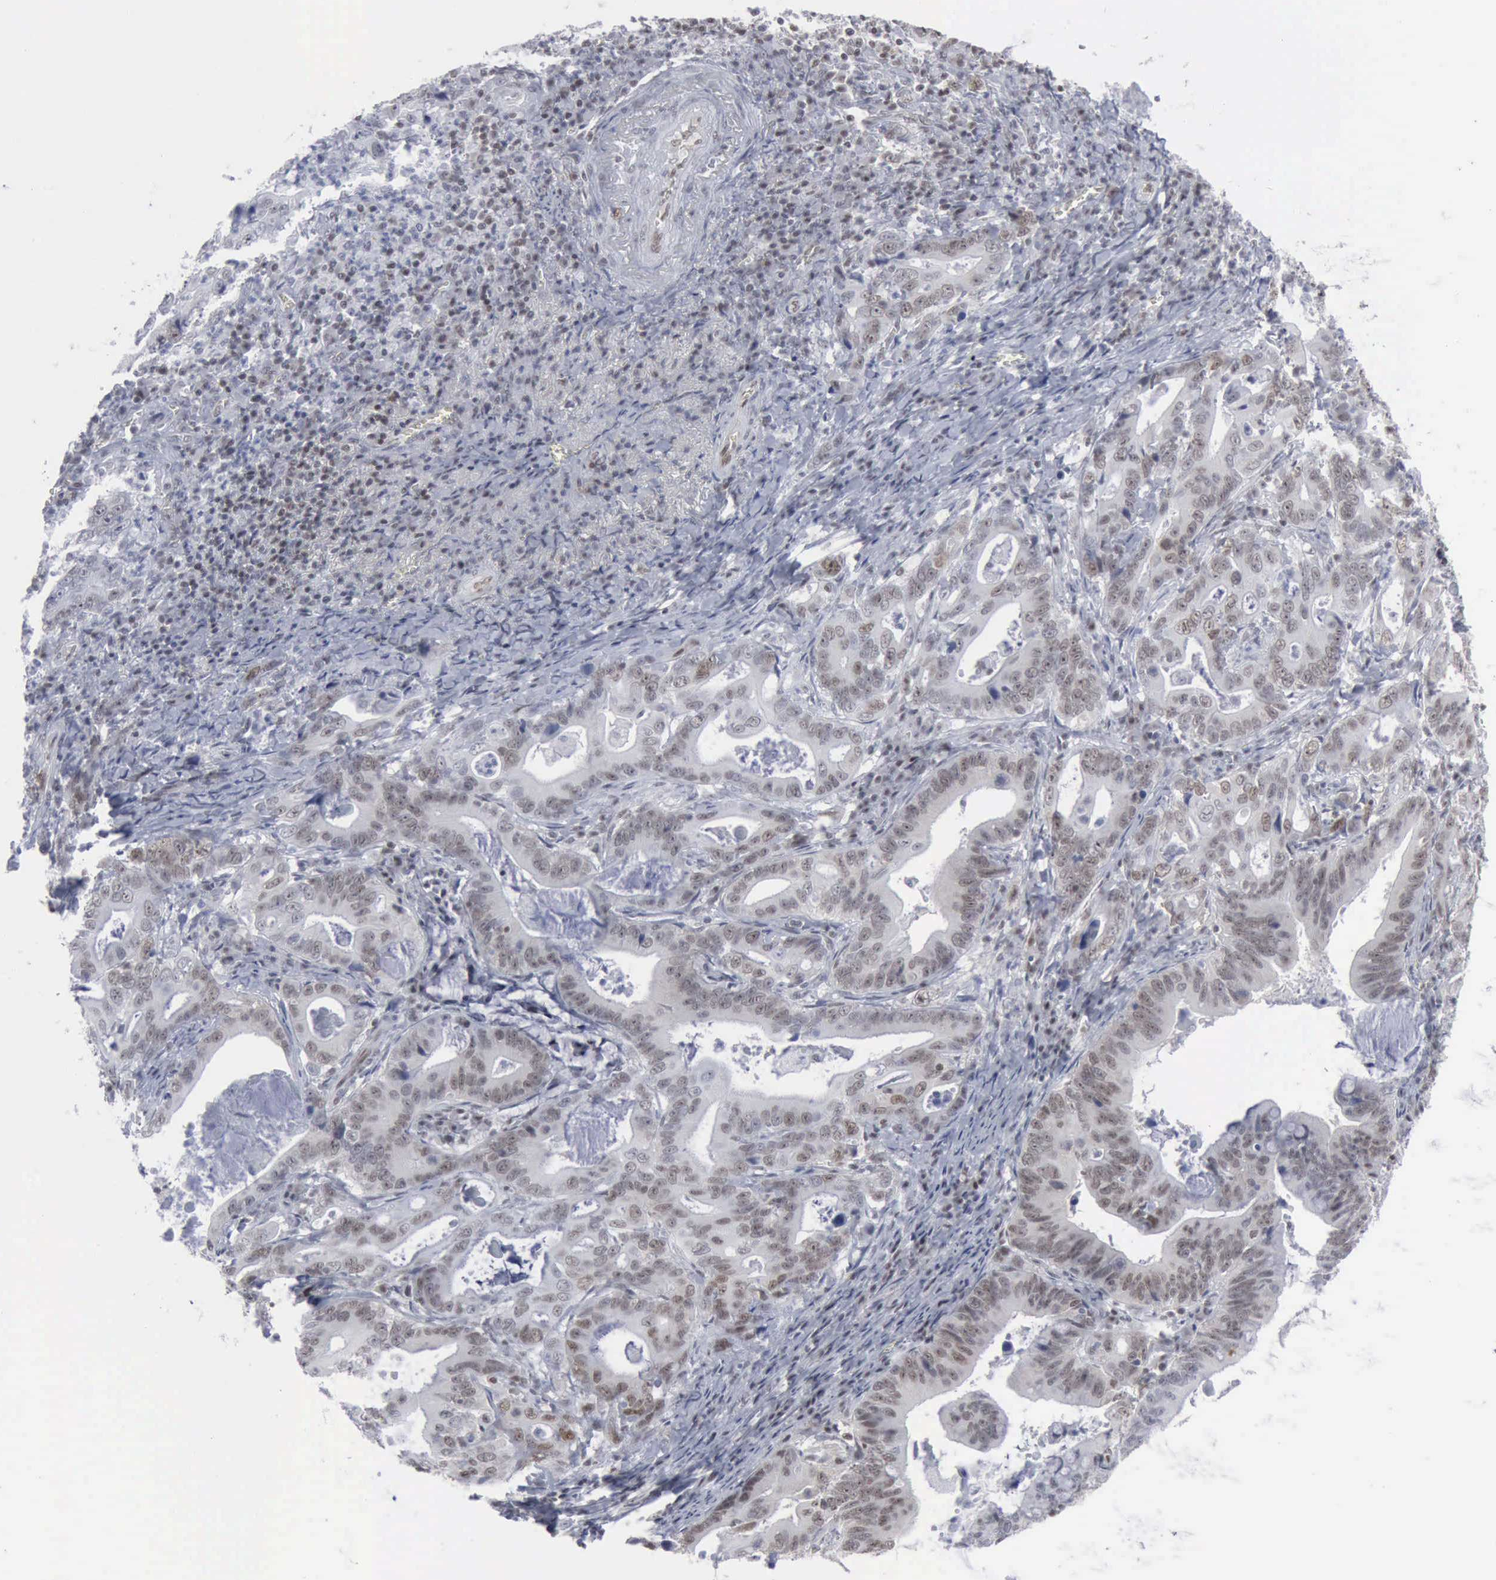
{"staining": {"intensity": "weak", "quantity": ">75%", "location": "nuclear"}, "tissue": "stomach cancer", "cell_type": "Tumor cells", "image_type": "cancer", "snomed": [{"axis": "morphology", "description": "Adenocarcinoma, NOS"}, {"axis": "topography", "description": "Stomach, upper"}], "caption": "Immunohistochemistry (IHC) of human stomach cancer shows low levels of weak nuclear expression in about >75% of tumor cells. The staining is performed using DAB brown chromogen to label protein expression. The nuclei are counter-stained blue using hematoxylin.", "gene": "XPA", "patient": {"sex": "male", "age": 63}}